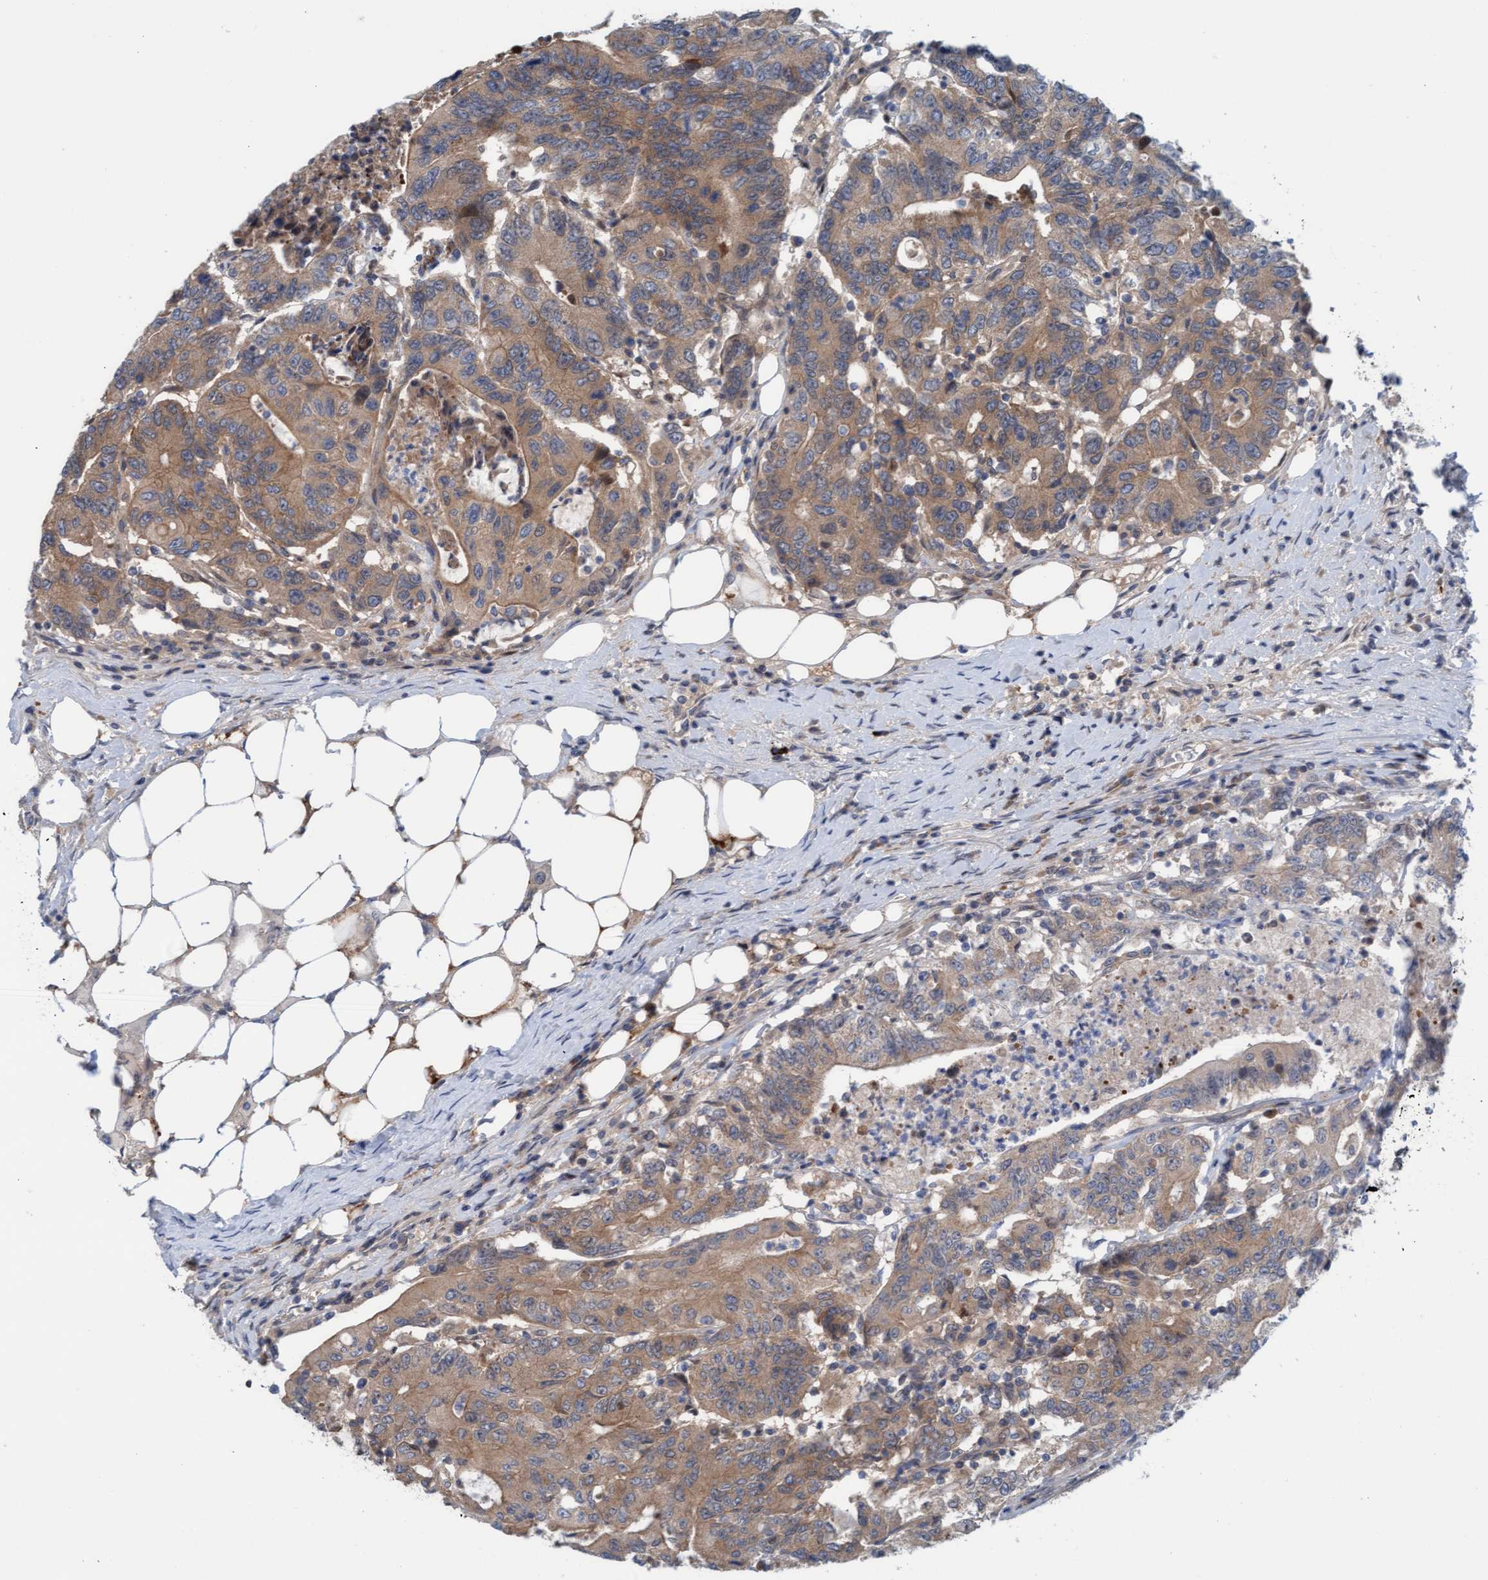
{"staining": {"intensity": "moderate", "quantity": ">75%", "location": "cytoplasmic/membranous"}, "tissue": "colorectal cancer", "cell_type": "Tumor cells", "image_type": "cancer", "snomed": [{"axis": "morphology", "description": "Adenocarcinoma, NOS"}, {"axis": "topography", "description": "Colon"}], "caption": "Immunohistochemistry (IHC) image of neoplastic tissue: human colorectal cancer (adenocarcinoma) stained using immunohistochemistry (IHC) demonstrates medium levels of moderate protein expression localized specifically in the cytoplasmic/membranous of tumor cells, appearing as a cytoplasmic/membranous brown color.", "gene": "KLHL25", "patient": {"sex": "female", "age": 77}}